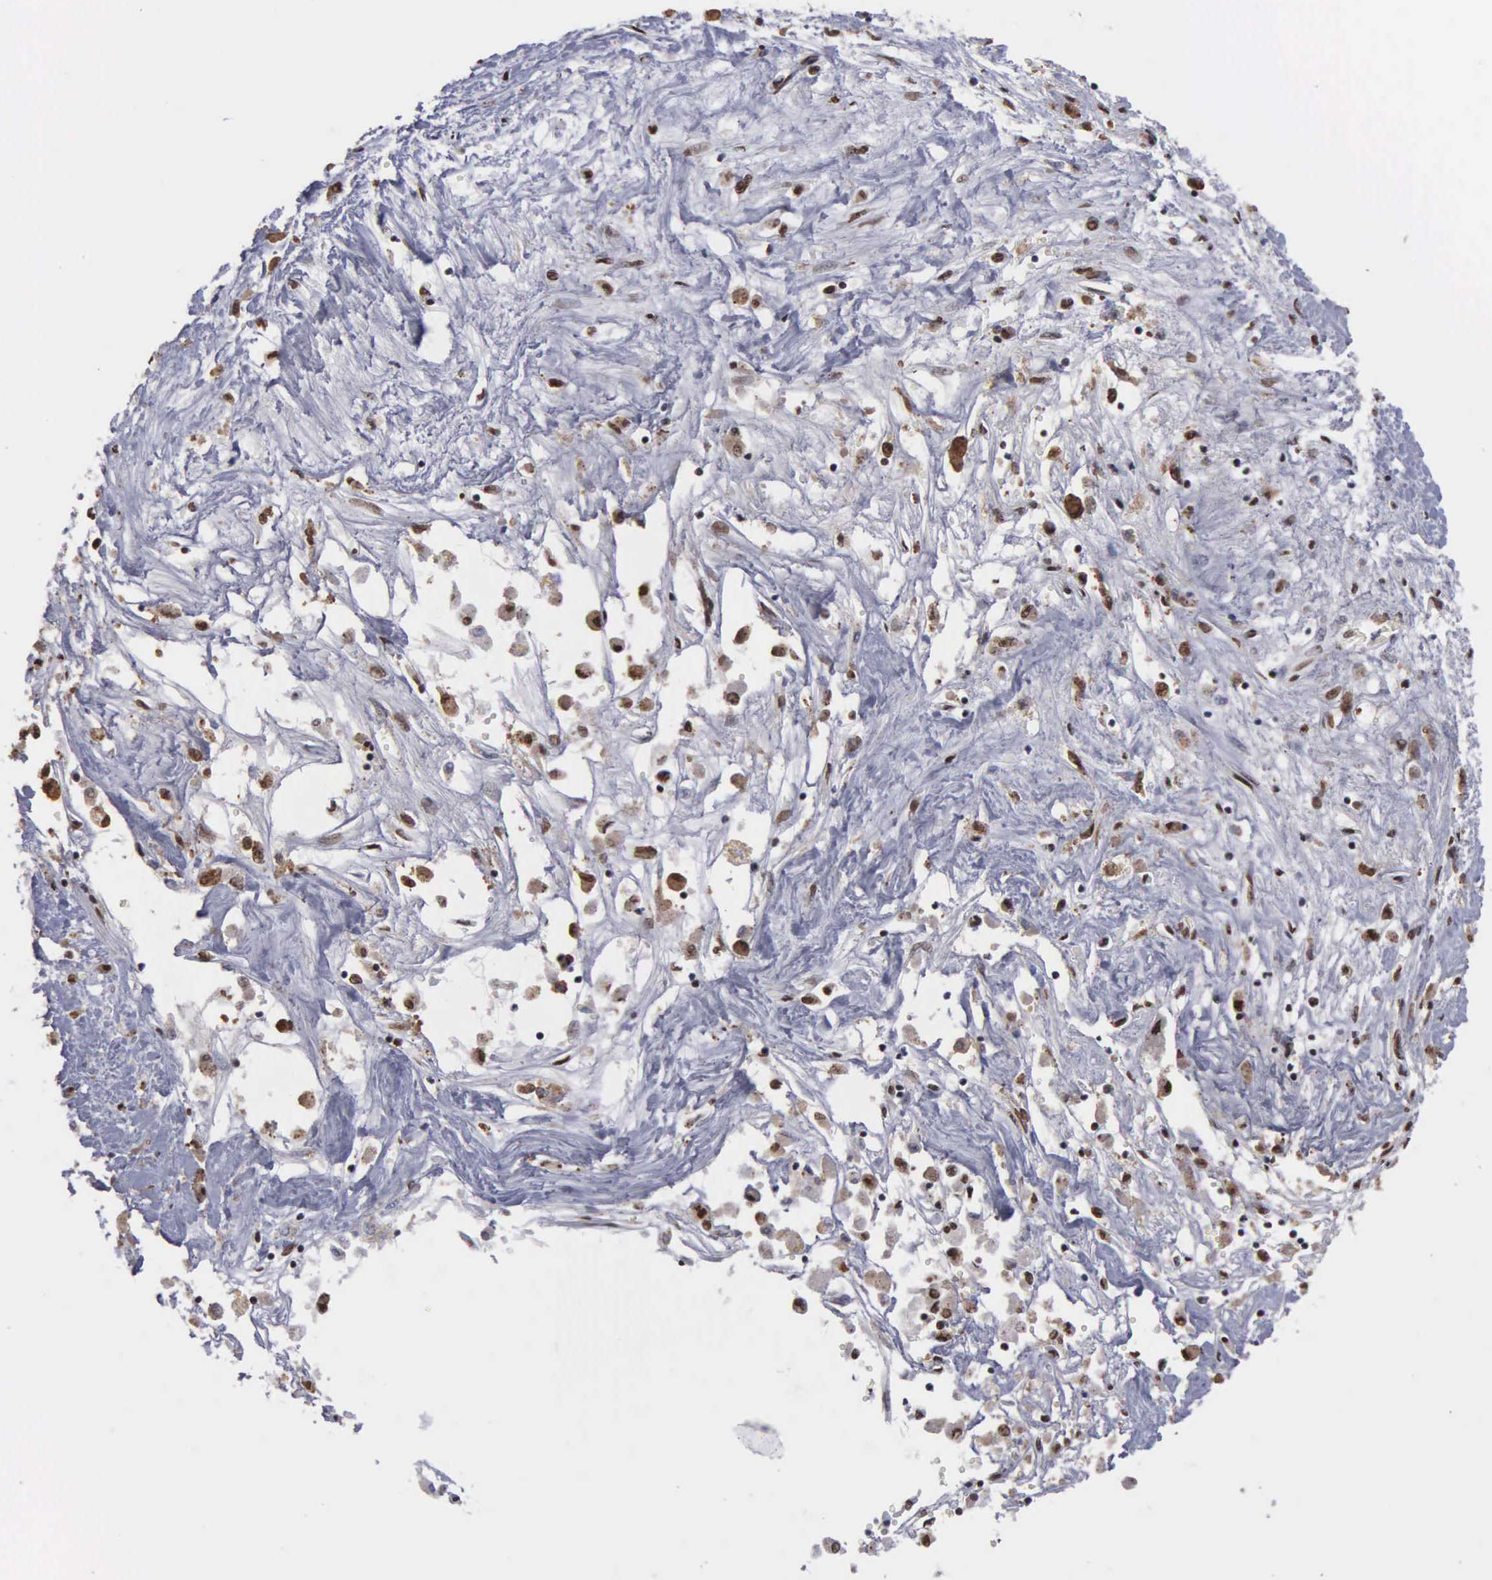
{"staining": {"intensity": "moderate", "quantity": ">75%", "location": "nuclear"}, "tissue": "liver cancer", "cell_type": "Tumor cells", "image_type": "cancer", "snomed": [{"axis": "morphology", "description": "Carcinoma, Hepatocellular, NOS"}, {"axis": "topography", "description": "Liver"}], "caption": "This micrograph reveals IHC staining of liver cancer, with medium moderate nuclear staining in about >75% of tumor cells.", "gene": "KIAA0586", "patient": {"sex": "male", "age": 64}}